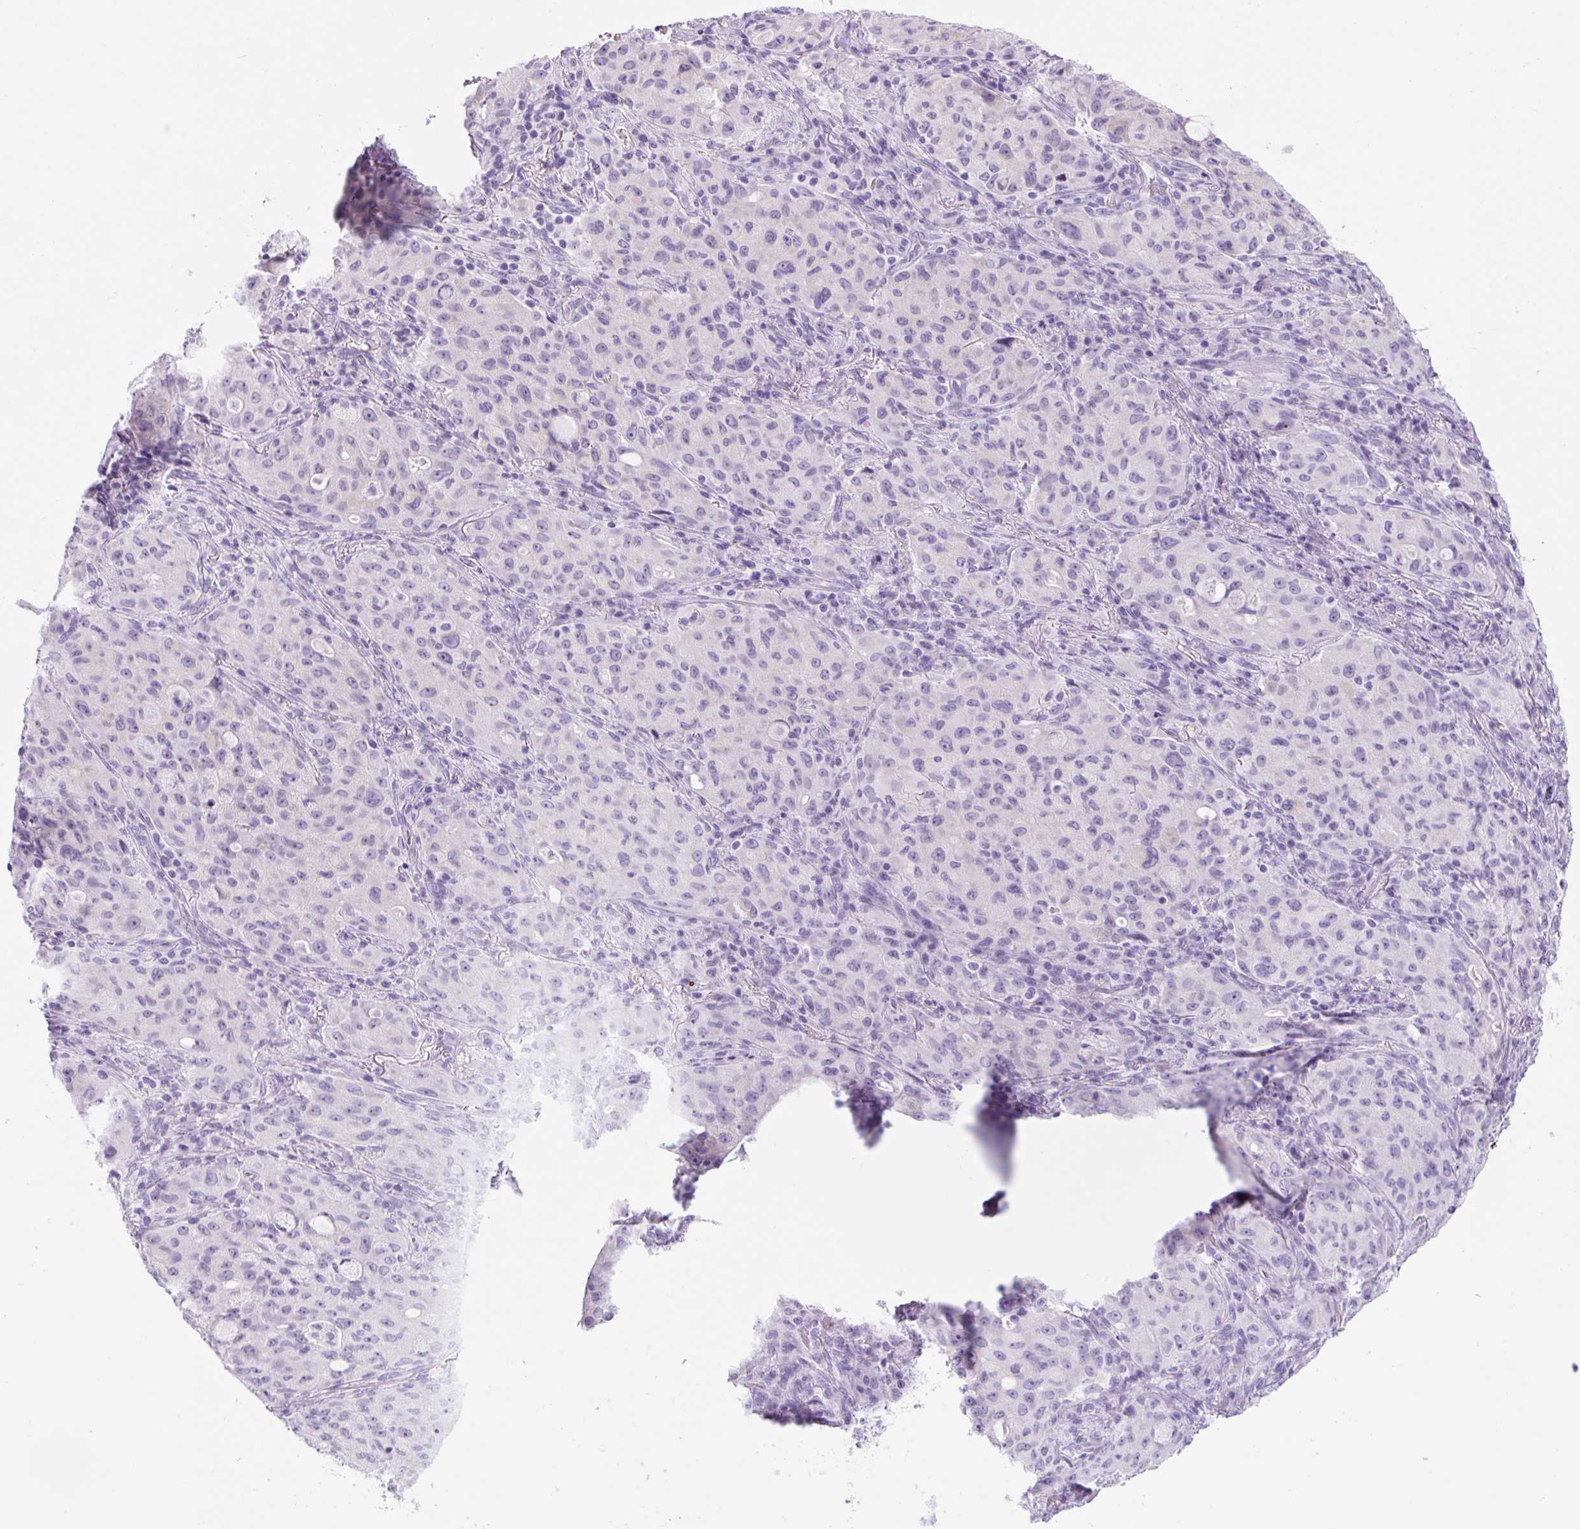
{"staining": {"intensity": "negative", "quantity": "none", "location": "none"}, "tissue": "lung cancer", "cell_type": "Tumor cells", "image_type": "cancer", "snomed": [{"axis": "morphology", "description": "Adenocarcinoma, NOS"}, {"axis": "topography", "description": "Lung"}], "caption": "This photomicrograph is of lung cancer (adenocarcinoma) stained with immunohistochemistry to label a protein in brown with the nuclei are counter-stained blue. There is no staining in tumor cells.", "gene": "YIF1B", "patient": {"sex": "female", "age": 44}}